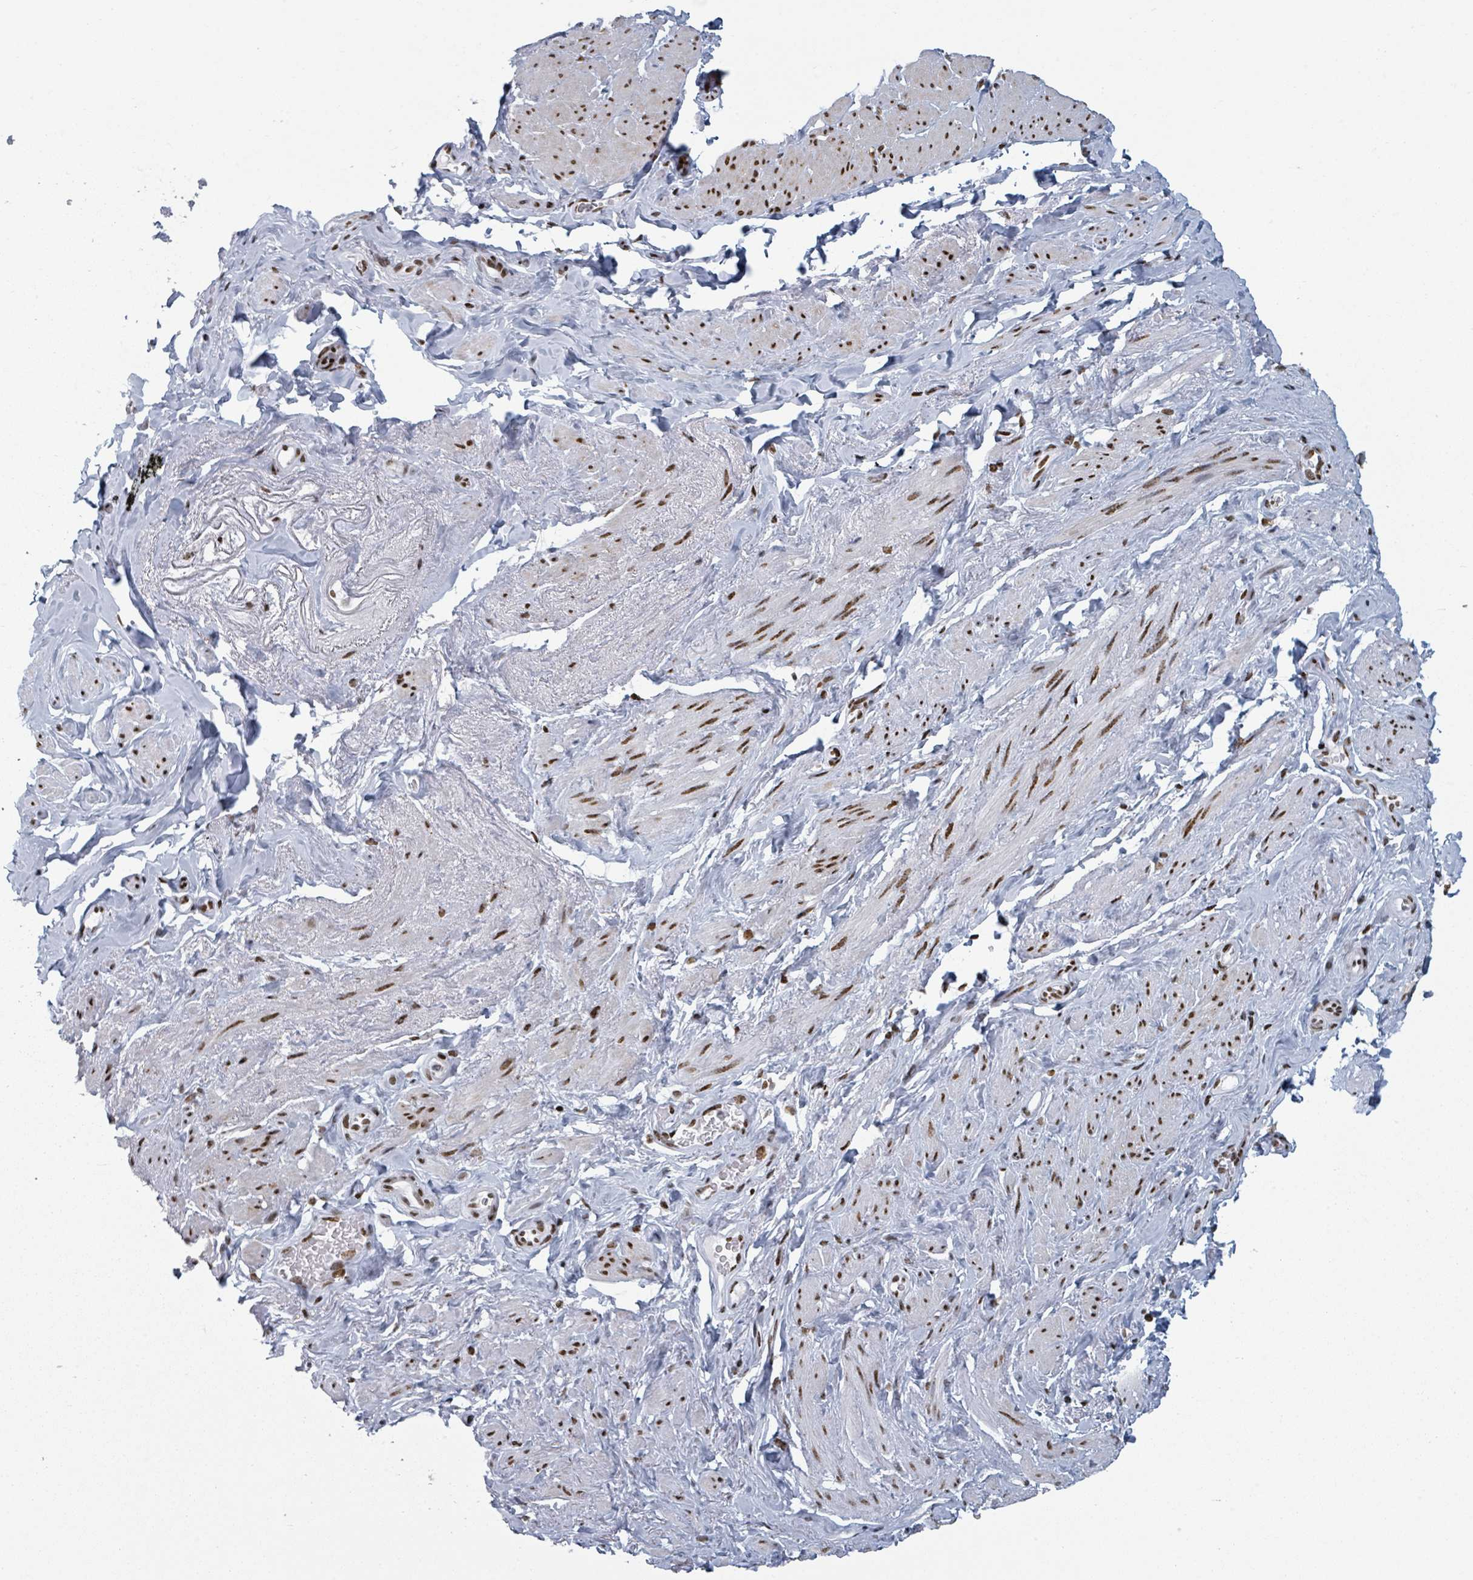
{"staining": {"intensity": "strong", "quantity": ">75%", "location": "nuclear"}, "tissue": "smooth muscle", "cell_type": "Smooth muscle cells", "image_type": "normal", "snomed": [{"axis": "morphology", "description": "Normal tissue, NOS"}, {"axis": "topography", "description": "Smooth muscle"}, {"axis": "topography", "description": "Peripheral nerve tissue"}], "caption": "Immunohistochemical staining of benign smooth muscle shows high levels of strong nuclear positivity in about >75% of smooth muscle cells.", "gene": "DHX16", "patient": {"sex": "male", "age": 69}}